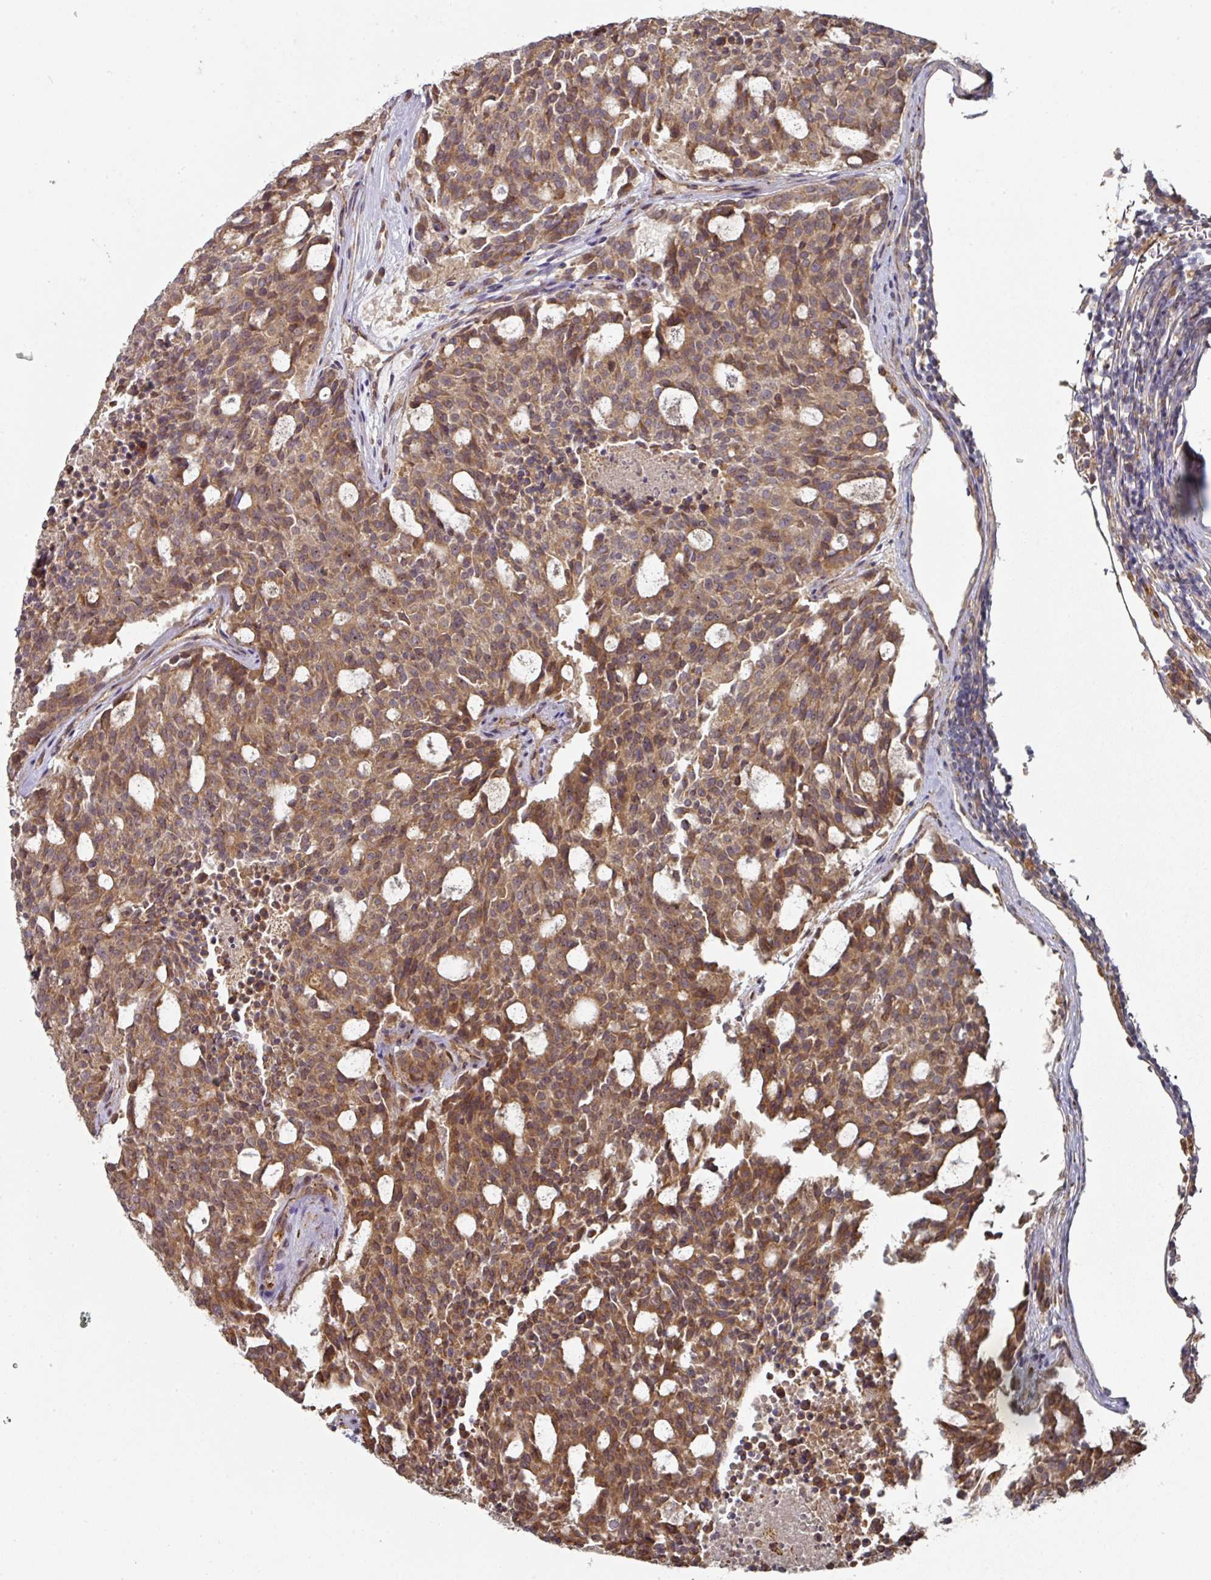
{"staining": {"intensity": "moderate", "quantity": ">75%", "location": "cytoplasmic/membranous"}, "tissue": "carcinoid", "cell_type": "Tumor cells", "image_type": "cancer", "snomed": [{"axis": "morphology", "description": "Carcinoid, malignant, NOS"}, {"axis": "topography", "description": "Pancreas"}], "caption": "The histopathology image demonstrates immunohistochemical staining of carcinoid. There is moderate cytoplasmic/membranous staining is appreciated in about >75% of tumor cells. (DAB IHC, brown staining for protein, blue staining for nuclei).", "gene": "CEP95", "patient": {"sex": "female", "age": 54}}